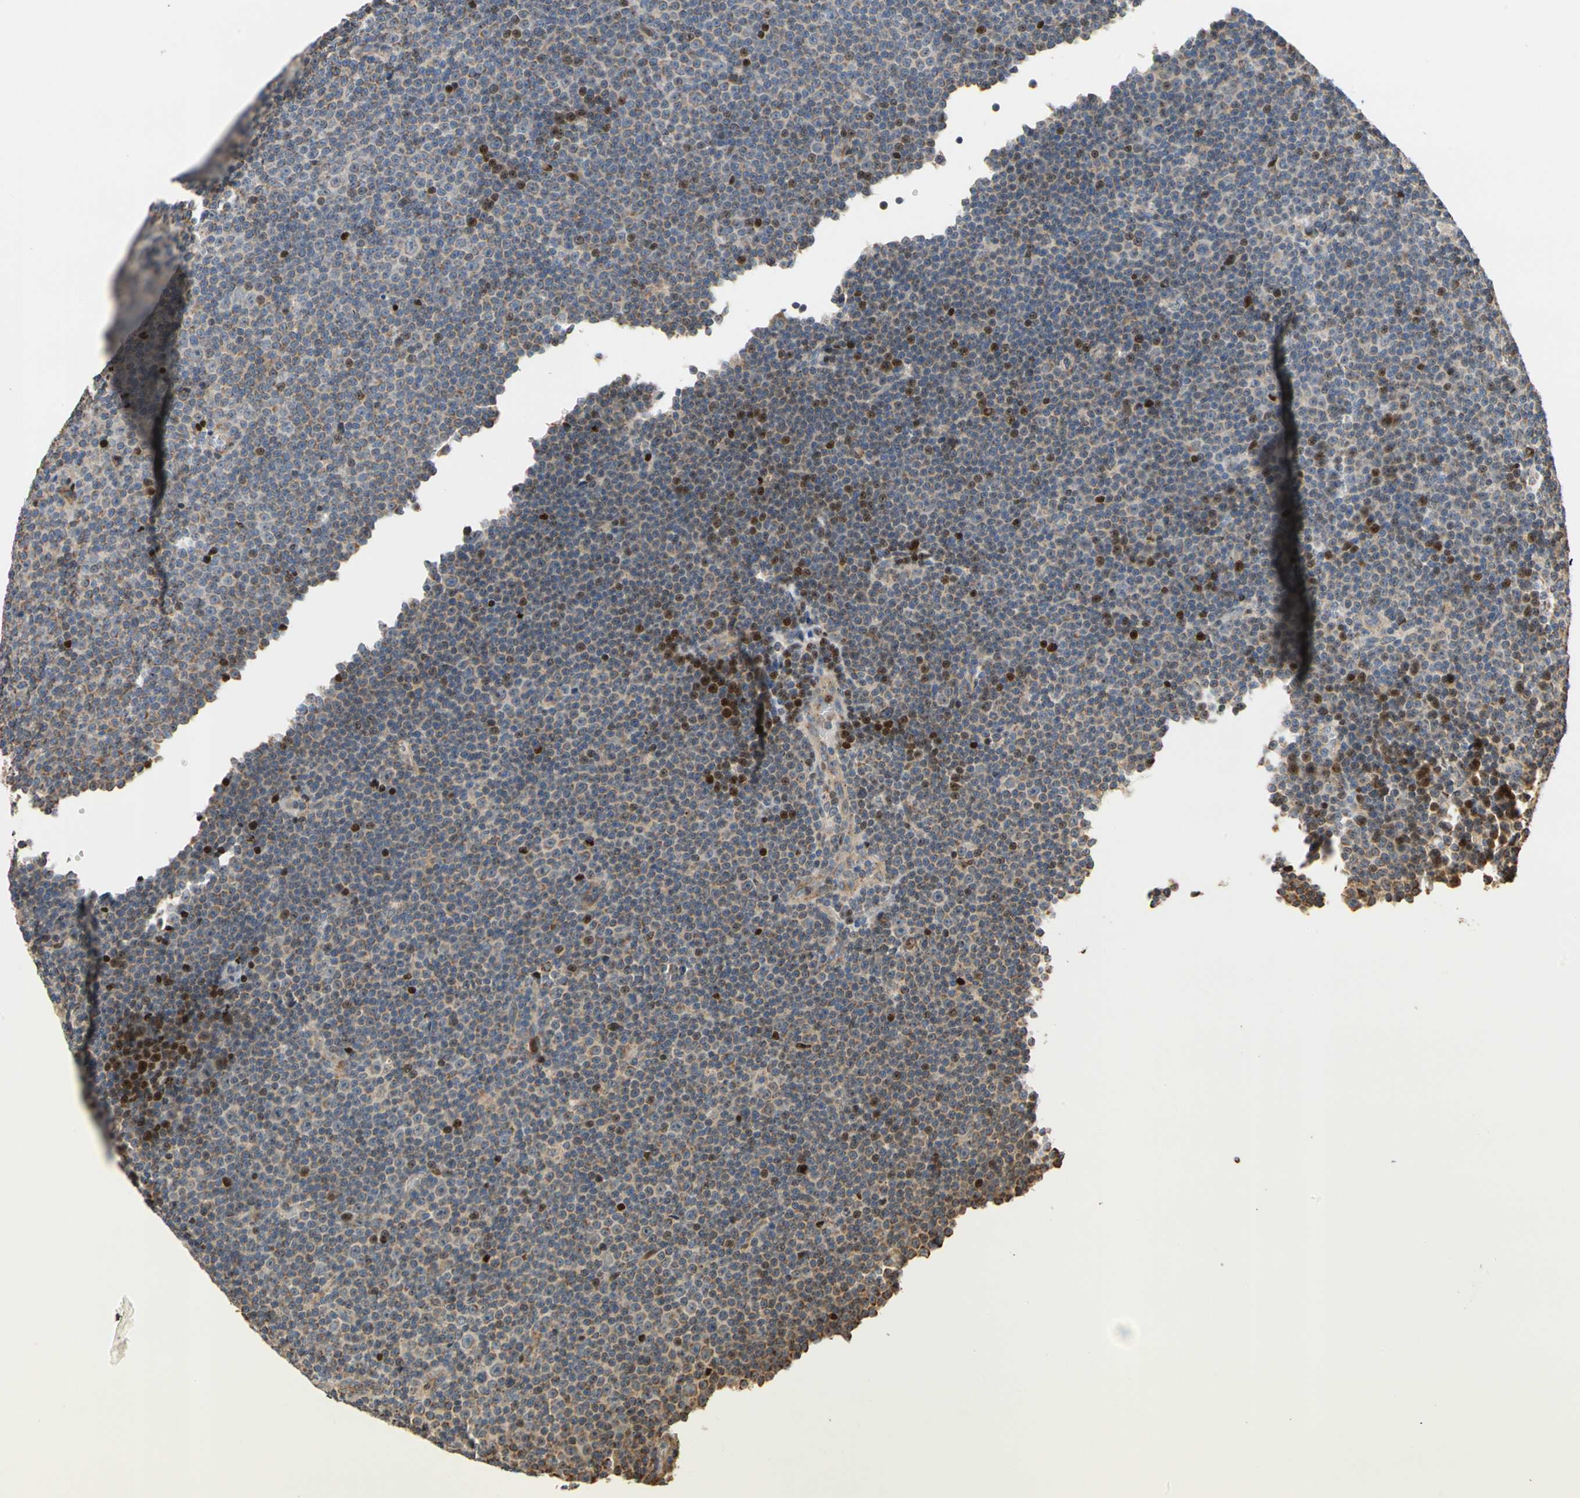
{"staining": {"intensity": "strong", "quantity": "<25%", "location": "nuclear"}, "tissue": "lymphoma", "cell_type": "Tumor cells", "image_type": "cancer", "snomed": [{"axis": "morphology", "description": "Malignant lymphoma, non-Hodgkin's type, Low grade"}, {"axis": "topography", "description": "Lymph node"}], "caption": "IHC photomicrograph of malignant lymphoma, non-Hodgkin's type (low-grade) stained for a protein (brown), which displays medium levels of strong nuclear expression in approximately <25% of tumor cells.", "gene": "IP6K2", "patient": {"sex": "female", "age": 67}}